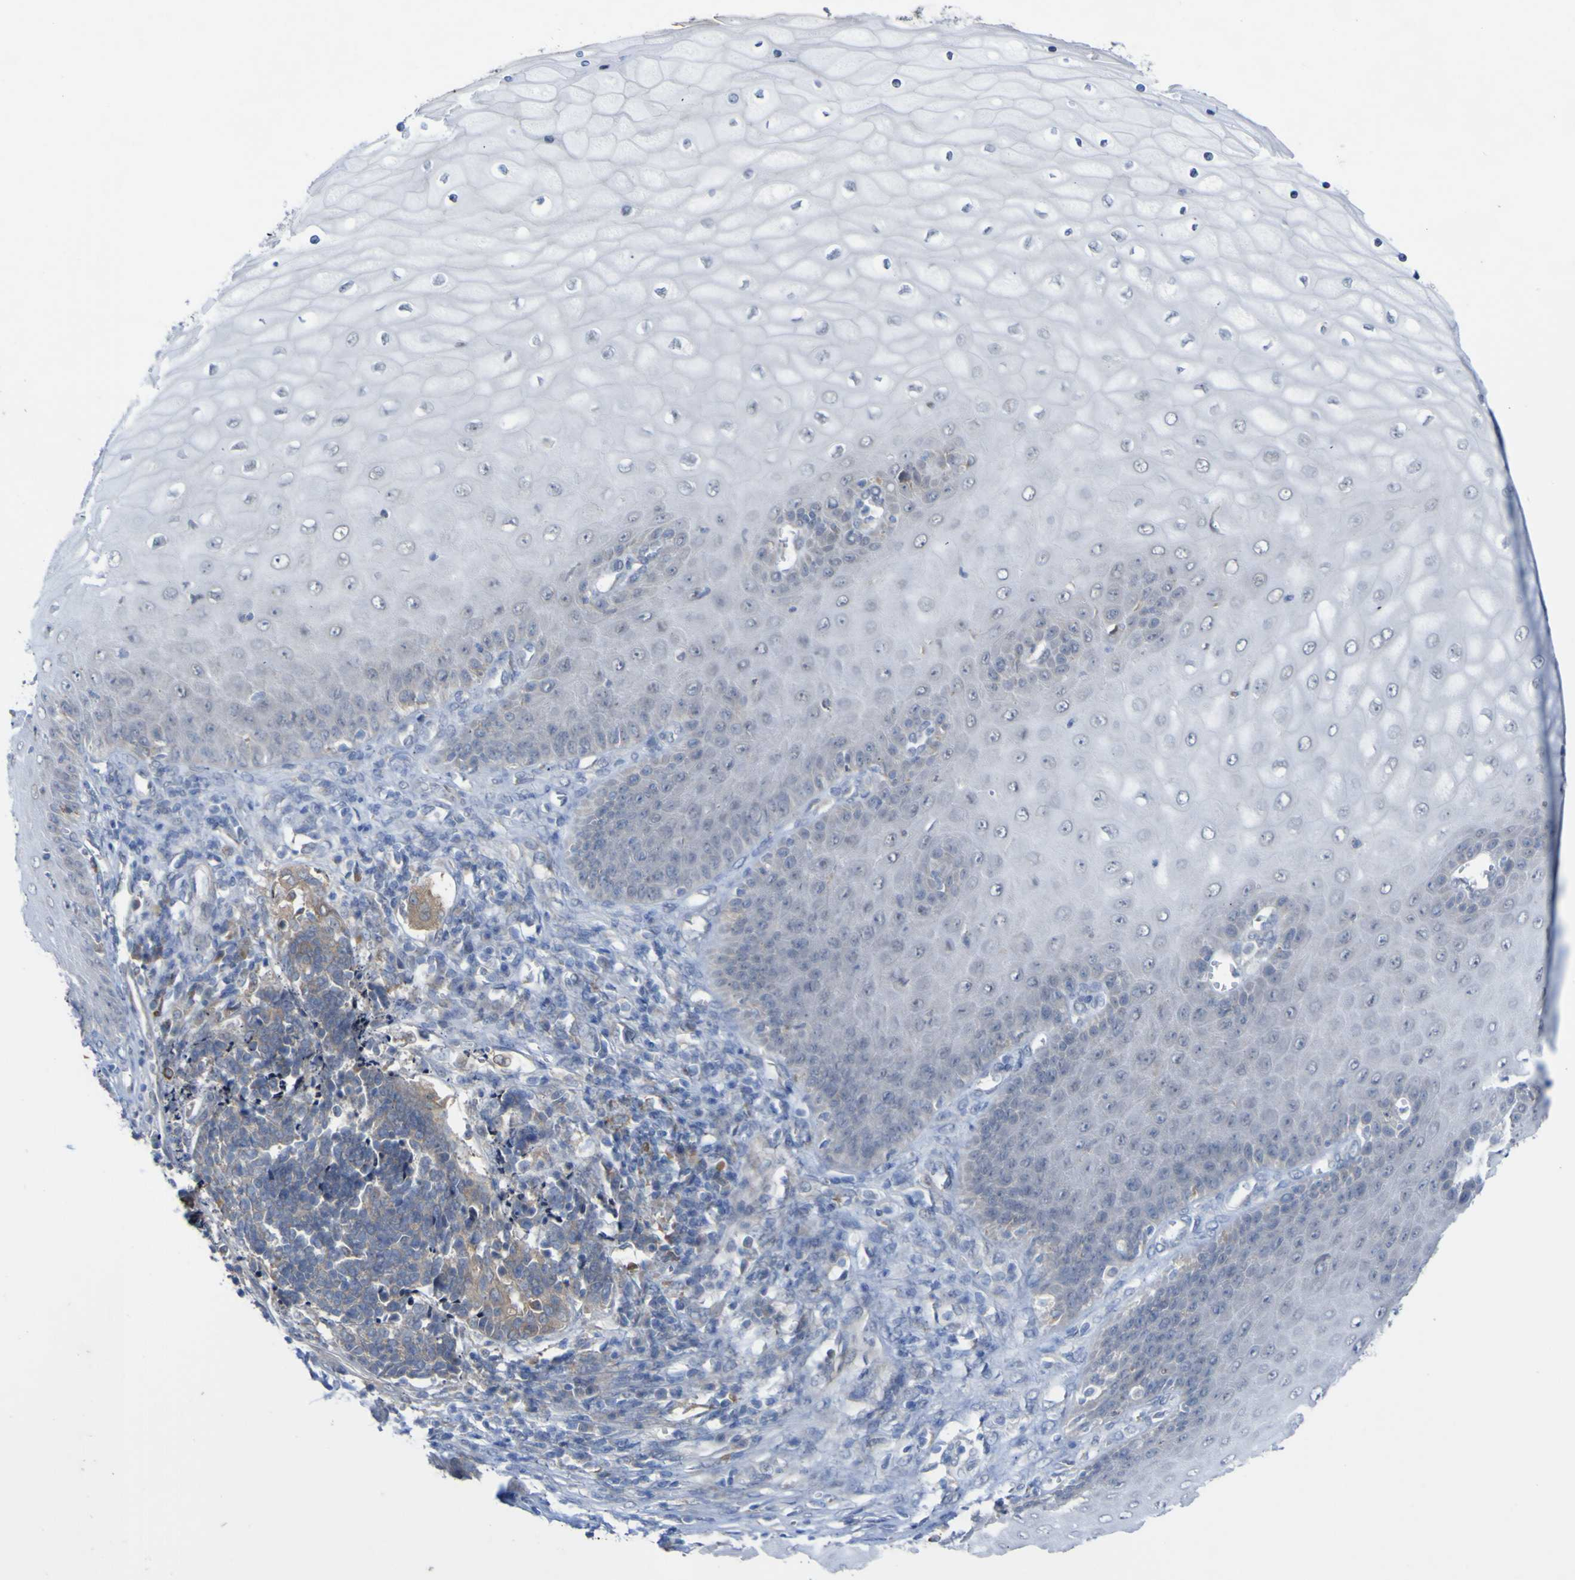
{"staining": {"intensity": "negative", "quantity": "none", "location": "none"}, "tissue": "cervical cancer", "cell_type": "Tumor cells", "image_type": "cancer", "snomed": [{"axis": "morphology", "description": "Squamous cell carcinoma, NOS"}, {"axis": "topography", "description": "Cervix"}], "caption": "IHC image of neoplastic tissue: human cervical squamous cell carcinoma stained with DAB (3,3'-diaminobenzidine) displays no significant protein staining in tumor cells.", "gene": "TNFRSF11A", "patient": {"sex": "female", "age": 35}}